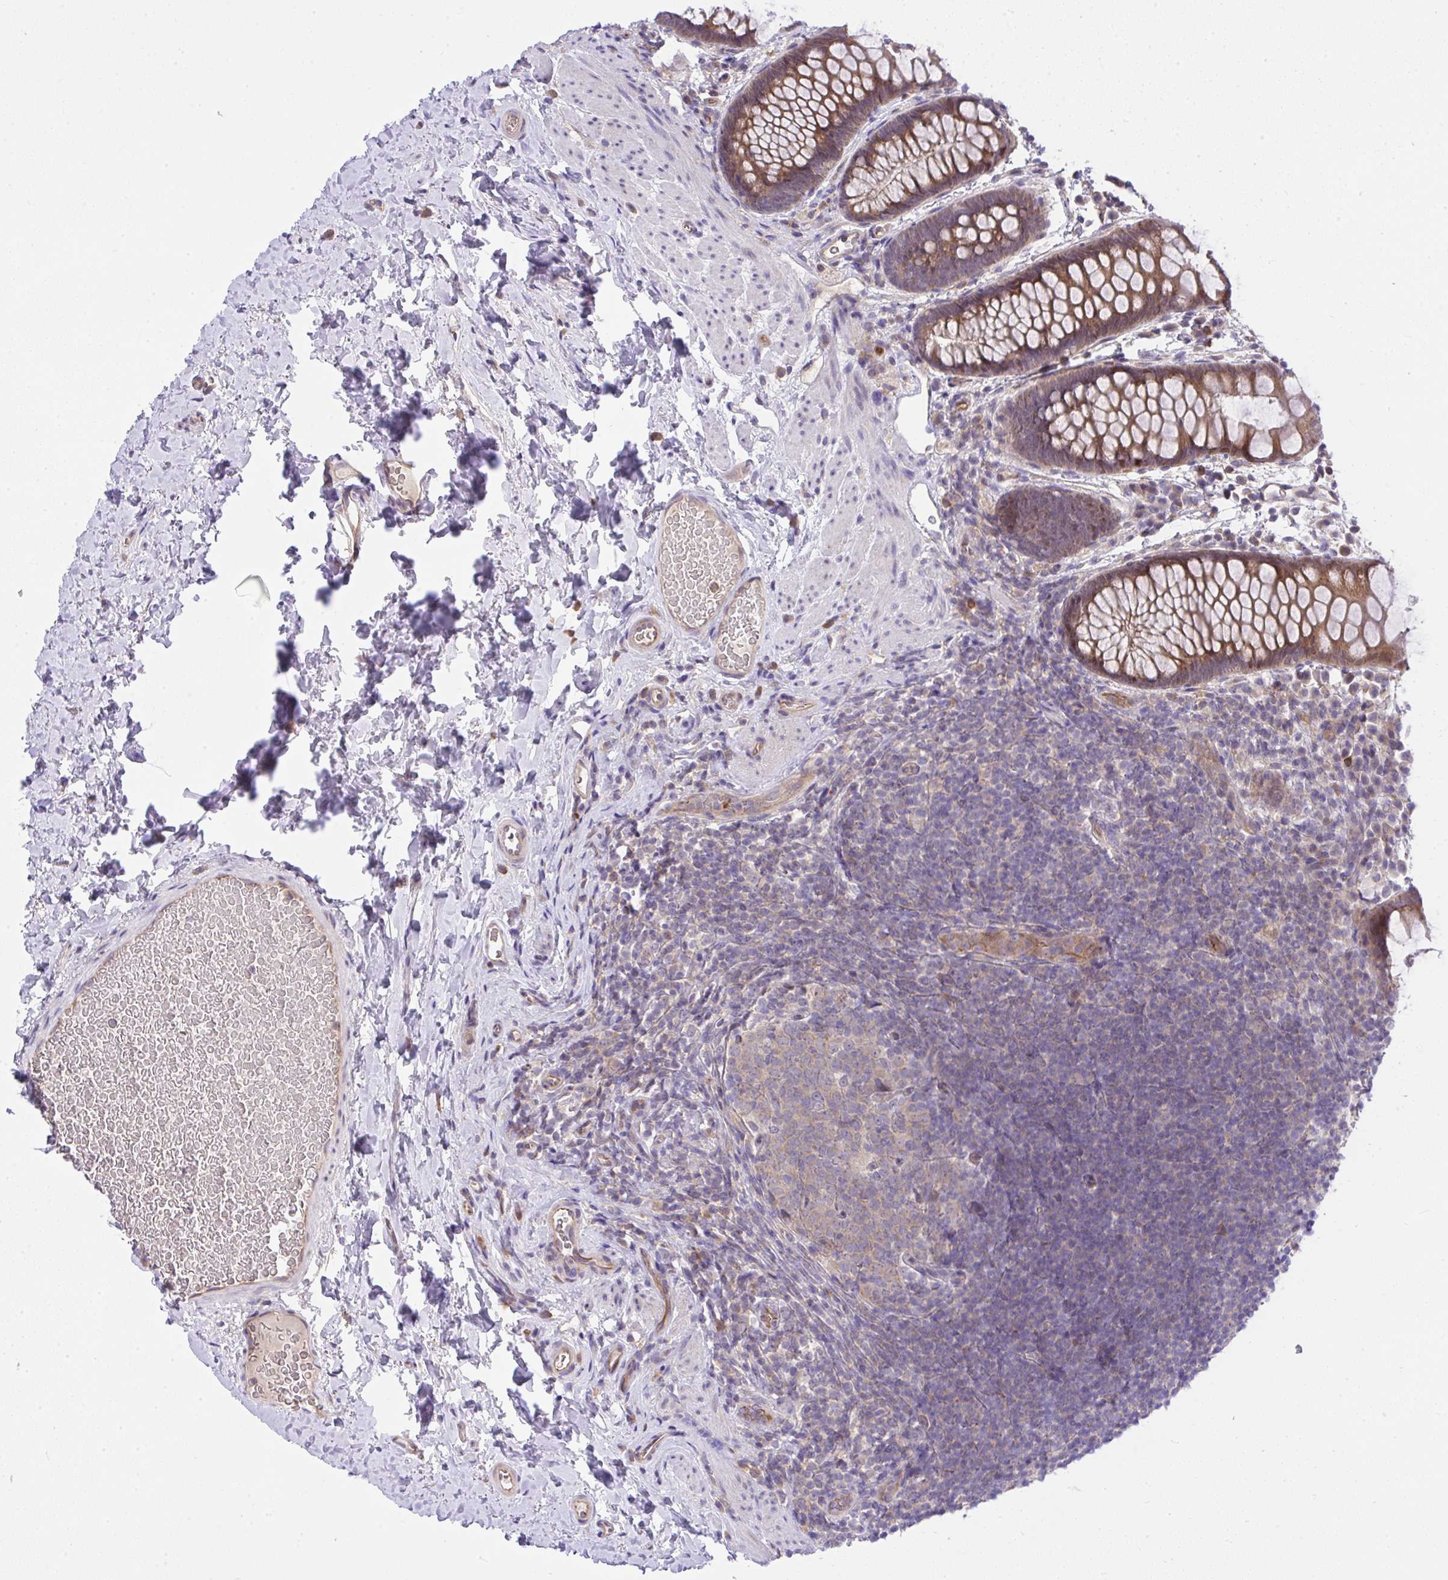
{"staining": {"intensity": "moderate", "quantity": ">75%", "location": "cytoplasmic/membranous"}, "tissue": "rectum", "cell_type": "Glandular cells", "image_type": "normal", "snomed": [{"axis": "morphology", "description": "Normal tissue, NOS"}, {"axis": "topography", "description": "Rectum"}], "caption": "High-power microscopy captured an immunohistochemistry image of normal rectum, revealing moderate cytoplasmic/membranous expression in approximately >75% of glandular cells.", "gene": "CHIA", "patient": {"sex": "female", "age": 69}}